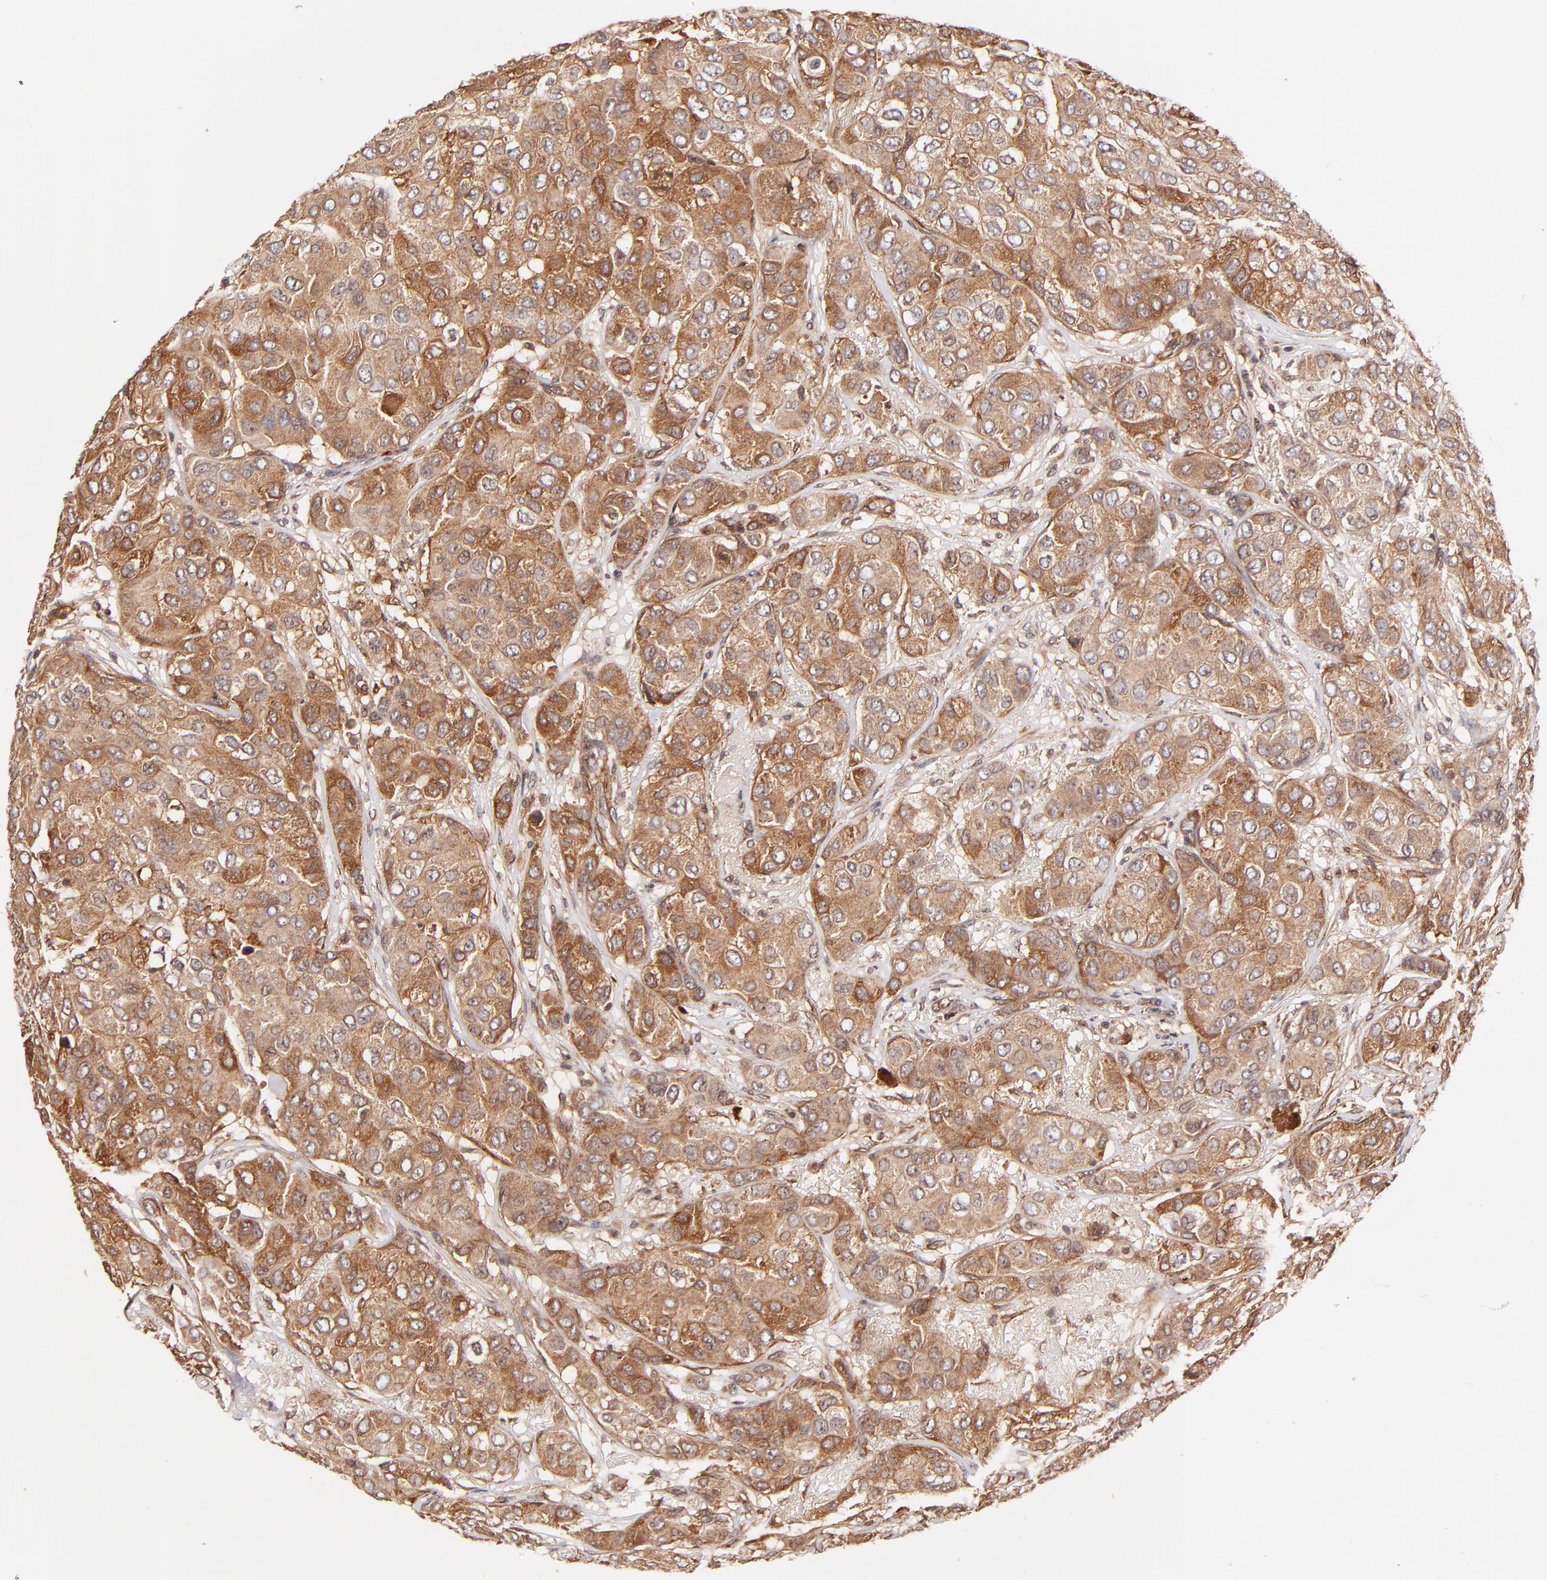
{"staining": {"intensity": "moderate", "quantity": ">75%", "location": "cytoplasmic/membranous"}, "tissue": "breast cancer", "cell_type": "Tumor cells", "image_type": "cancer", "snomed": [{"axis": "morphology", "description": "Duct carcinoma"}, {"axis": "topography", "description": "Breast"}], "caption": "Immunohistochemical staining of human breast cancer exhibits moderate cytoplasmic/membranous protein expression in approximately >75% of tumor cells. (IHC, brightfield microscopy, high magnification).", "gene": "ITGB1", "patient": {"sex": "female", "age": 68}}